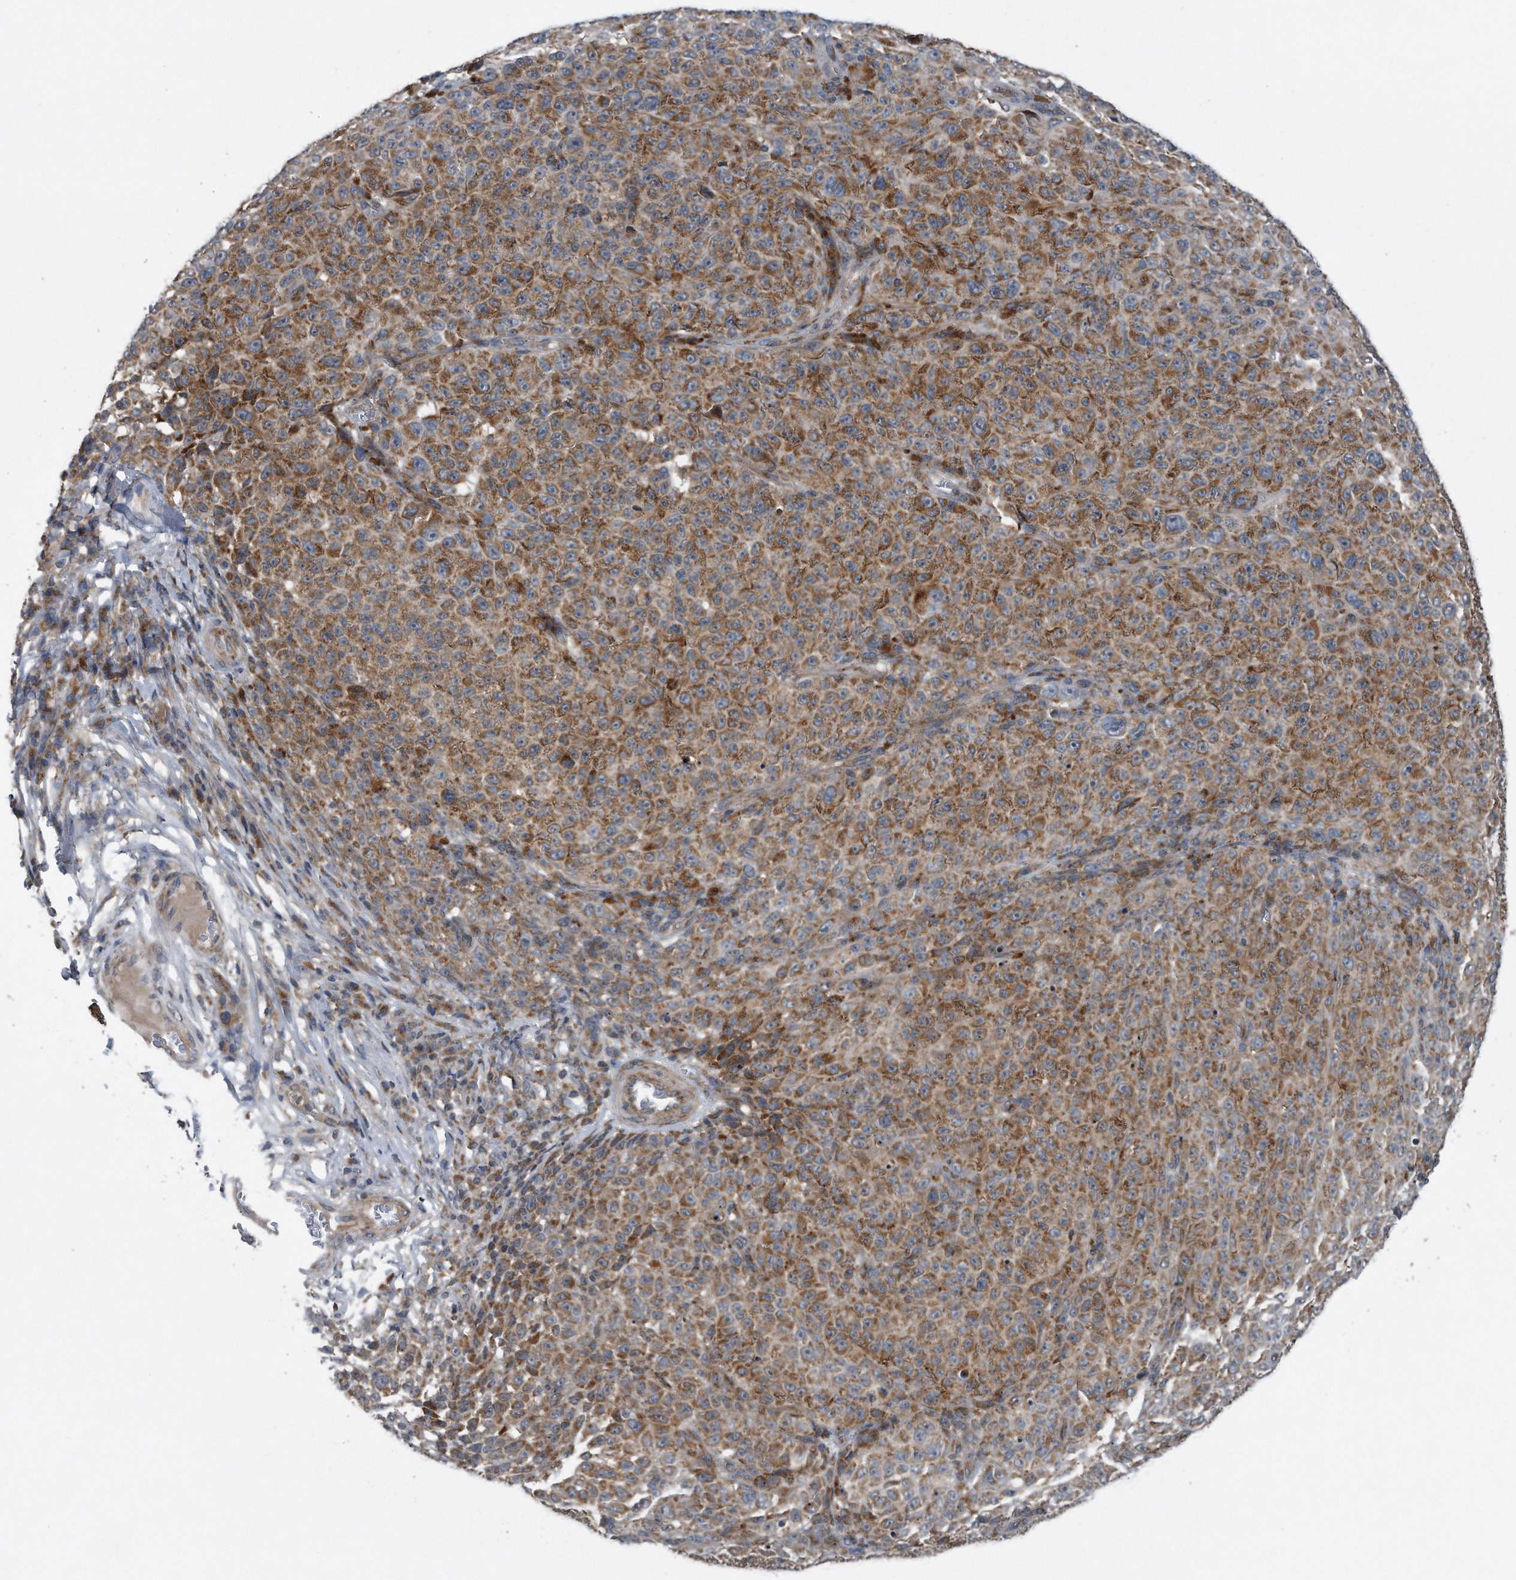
{"staining": {"intensity": "moderate", "quantity": ">75%", "location": "cytoplasmic/membranous"}, "tissue": "melanoma", "cell_type": "Tumor cells", "image_type": "cancer", "snomed": [{"axis": "morphology", "description": "Malignant melanoma, NOS"}, {"axis": "topography", "description": "Skin"}], "caption": "This histopathology image displays immunohistochemistry (IHC) staining of malignant melanoma, with medium moderate cytoplasmic/membranous positivity in about >75% of tumor cells.", "gene": "LYRM4", "patient": {"sex": "female", "age": 82}}